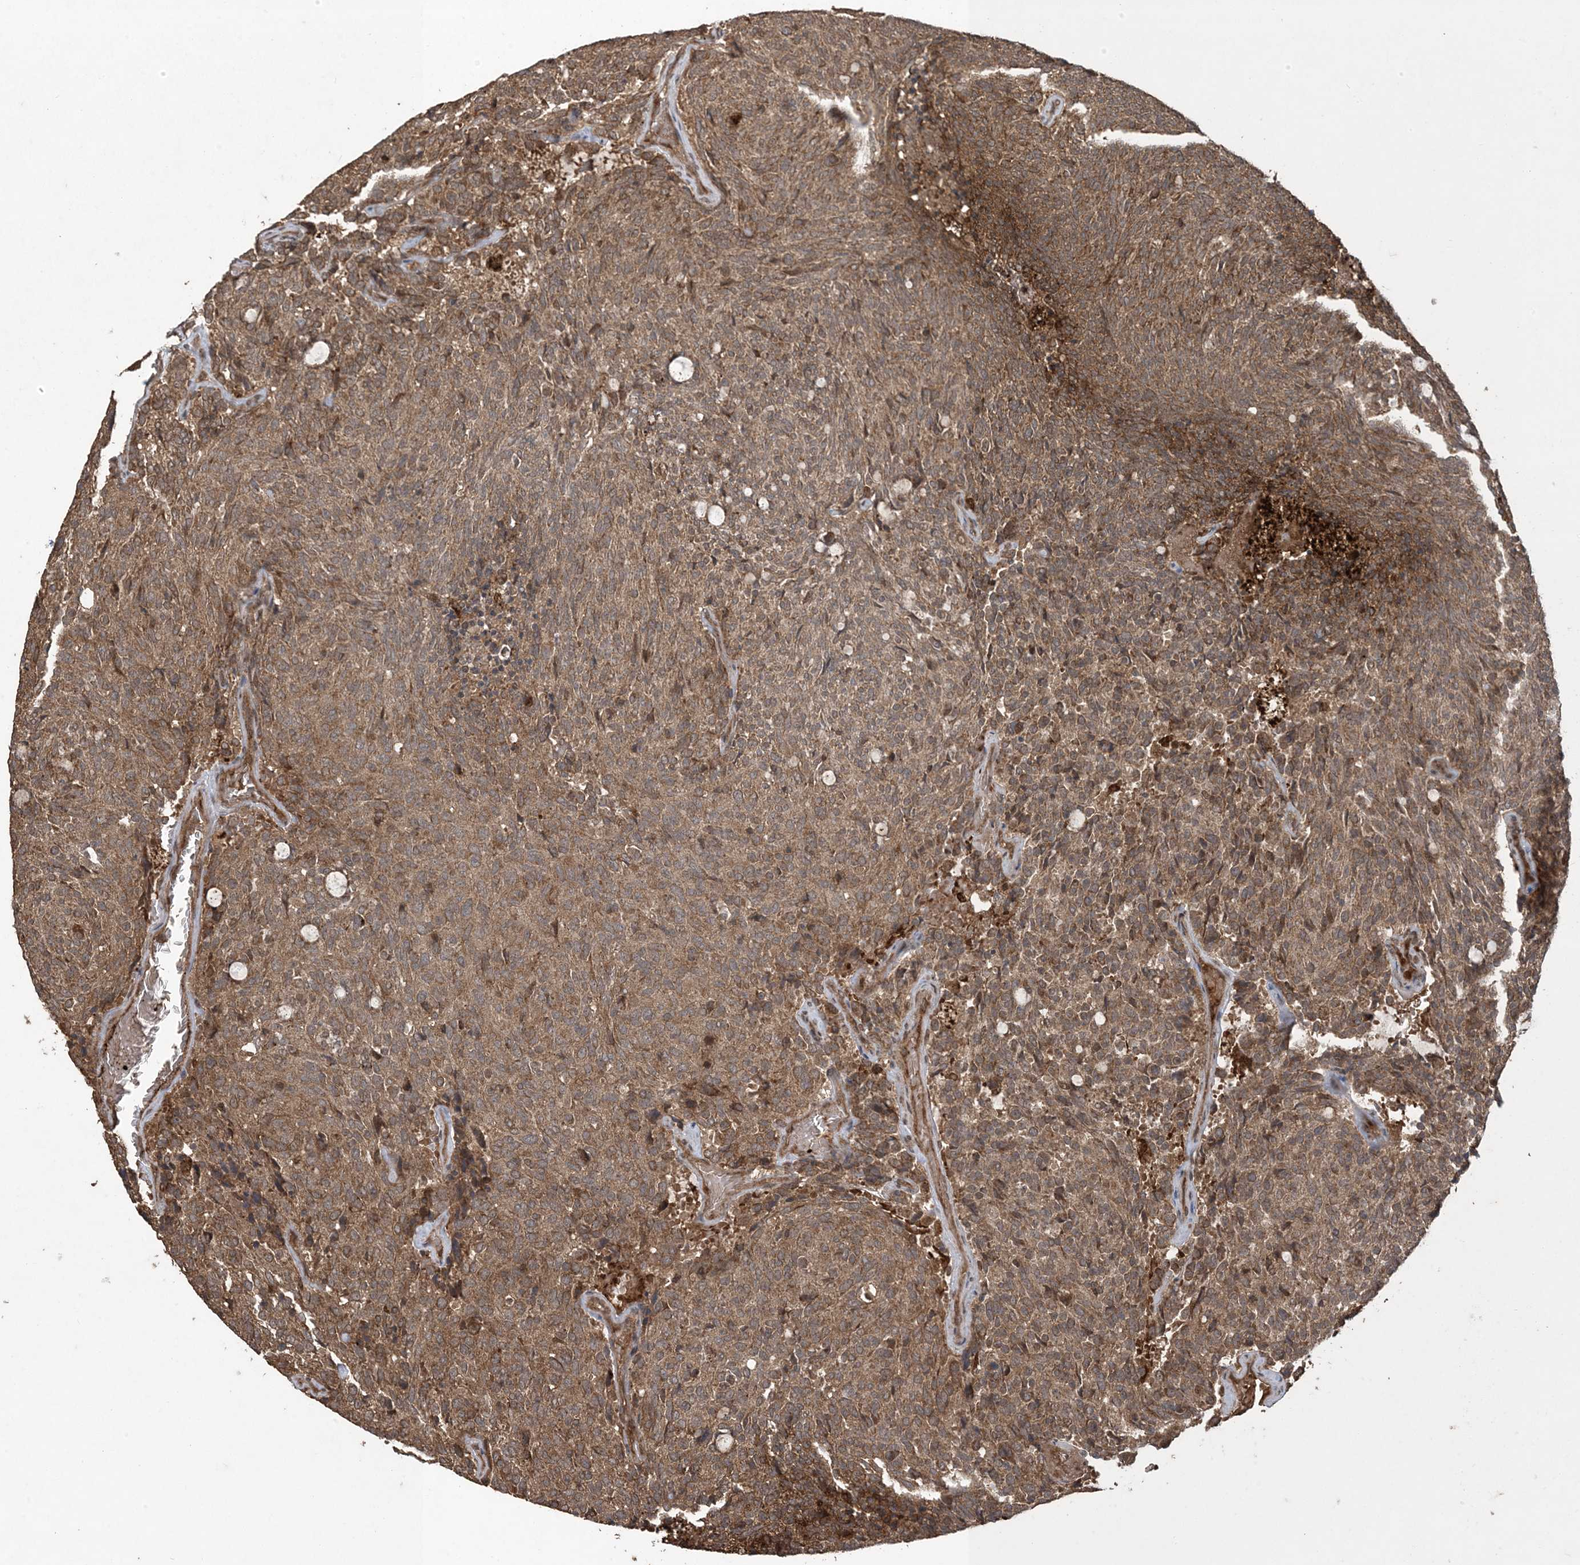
{"staining": {"intensity": "moderate", "quantity": ">75%", "location": "cytoplasmic/membranous"}, "tissue": "carcinoid", "cell_type": "Tumor cells", "image_type": "cancer", "snomed": [{"axis": "morphology", "description": "Carcinoid, malignant, NOS"}, {"axis": "topography", "description": "Pancreas"}], "caption": "The photomicrograph reveals immunohistochemical staining of carcinoid. There is moderate cytoplasmic/membranous expression is seen in approximately >75% of tumor cells.", "gene": "EFCAB8", "patient": {"sex": "female", "age": 54}}